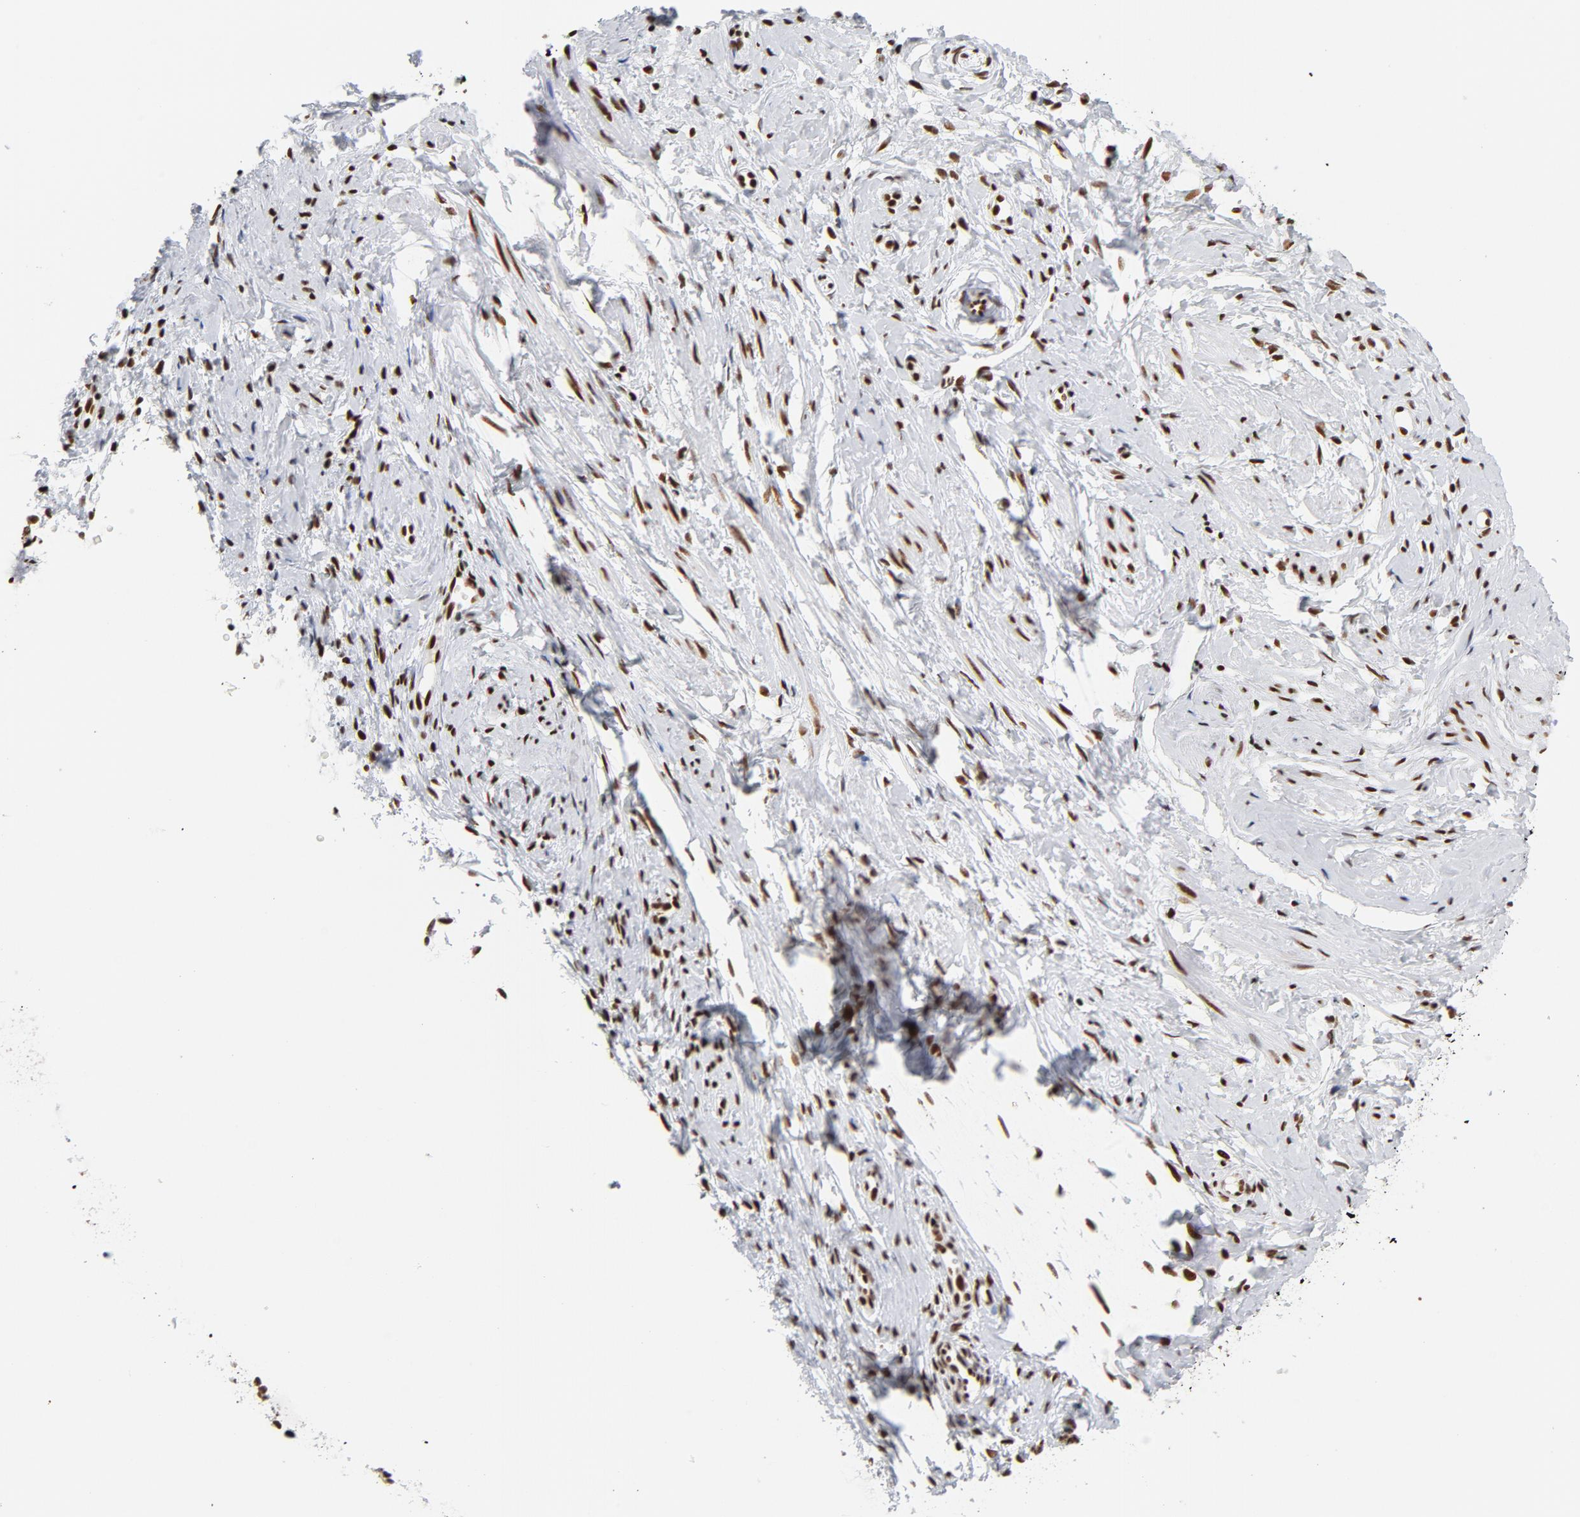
{"staining": {"intensity": "strong", "quantity": "25%-75%", "location": "nuclear"}, "tissue": "cervix", "cell_type": "Squamous epithelial cells", "image_type": "normal", "snomed": [{"axis": "morphology", "description": "Normal tissue, NOS"}, {"axis": "topography", "description": "Cervix"}], "caption": "Brown immunohistochemical staining in normal human cervix exhibits strong nuclear staining in approximately 25%-75% of squamous epithelial cells.", "gene": "XRCC5", "patient": {"sex": "female", "age": 46}}